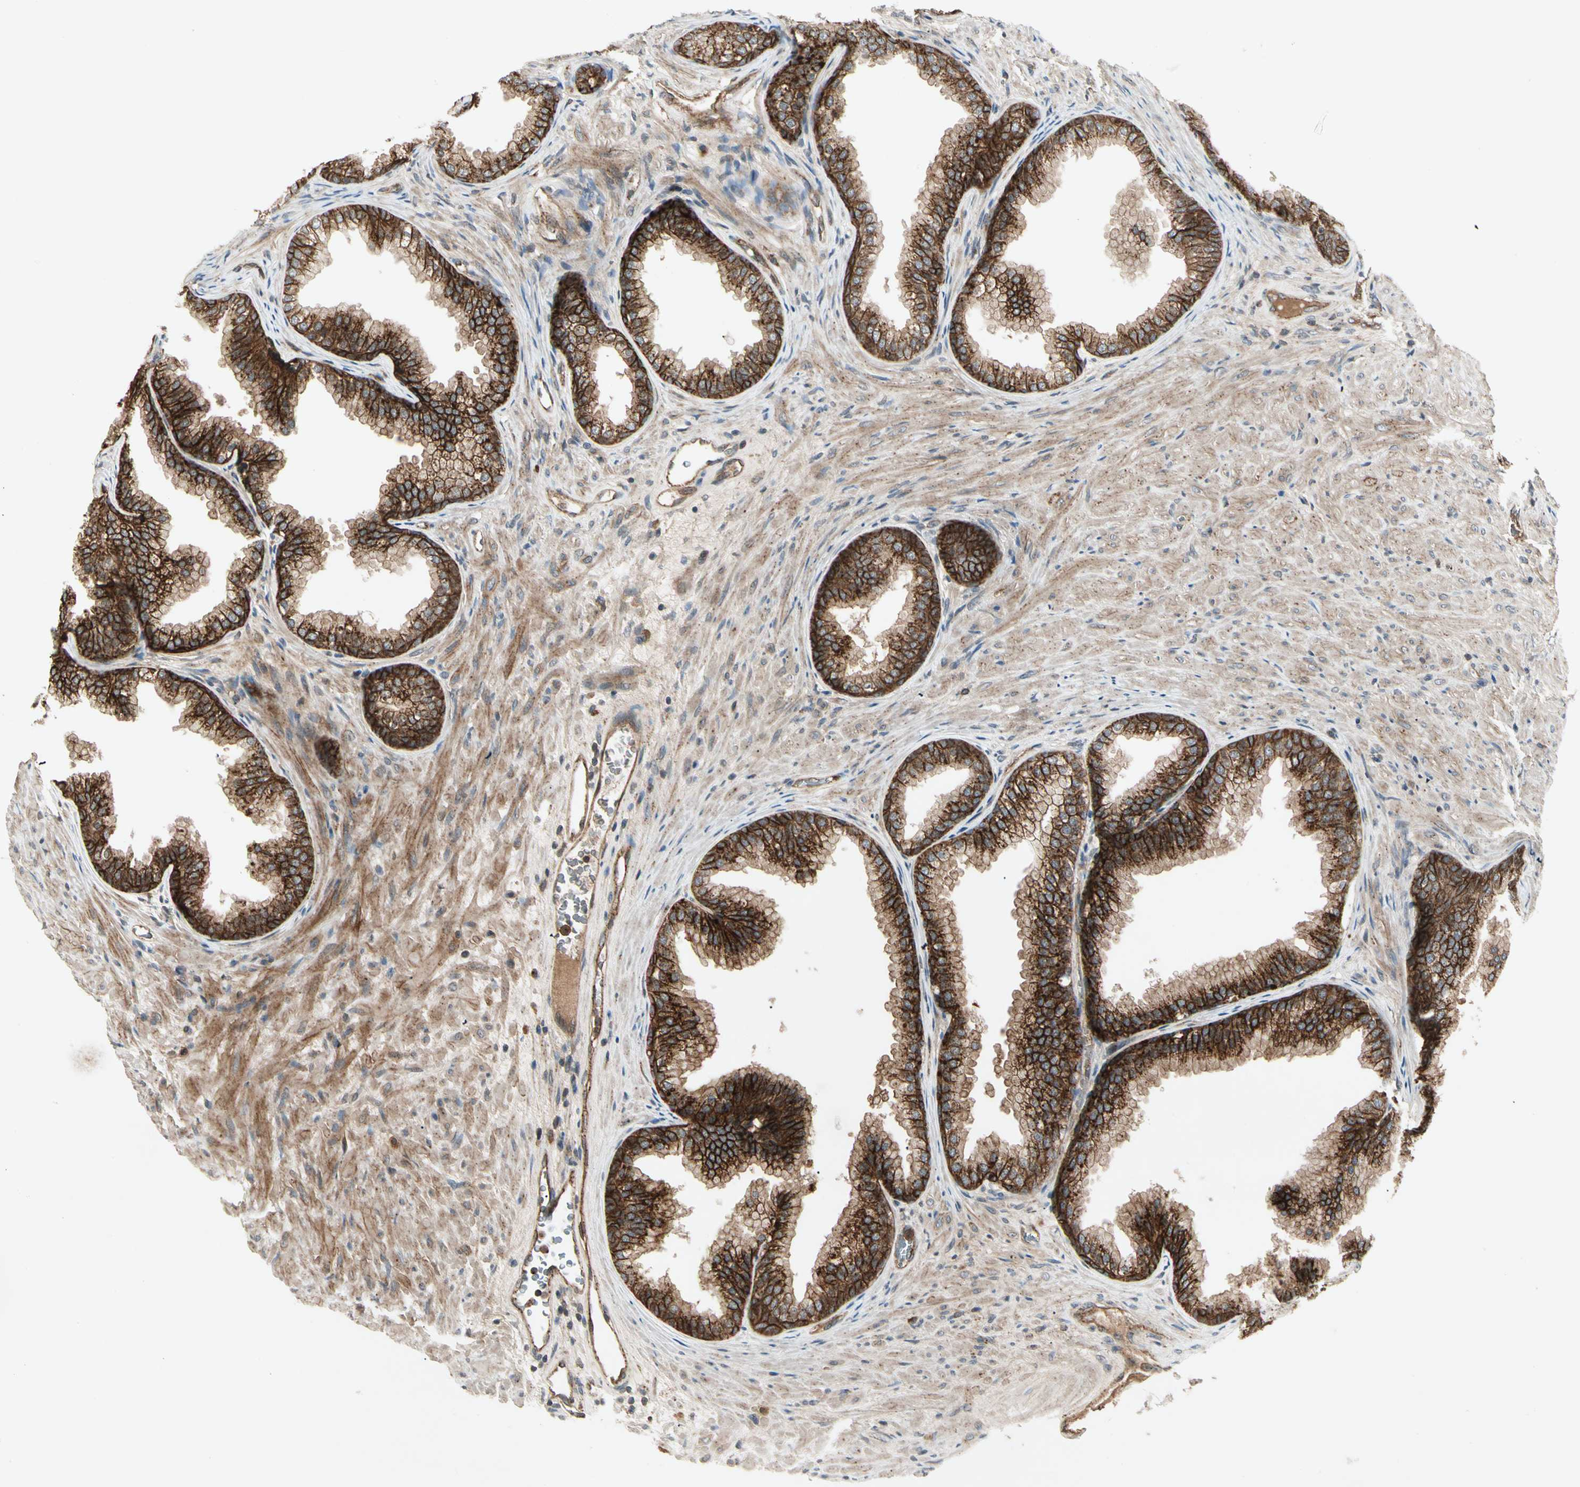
{"staining": {"intensity": "strong", "quantity": ">75%", "location": "cytoplasmic/membranous"}, "tissue": "prostate", "cell_type": "Glandular cells", "image_type": "normal", "snomed": [{"axis": "morphology", "description": "Normal tissue, NOS"}, {"axis": "topography", "description": "Prostate"}], "caption": "This is a photomicrograph of IHC staining of benign prostate, which shows strong expression in the cytoplasmic/membranous of glandular cells.", "gene": "FLOT1", "patient": {"sex": "male", "age": 76}}